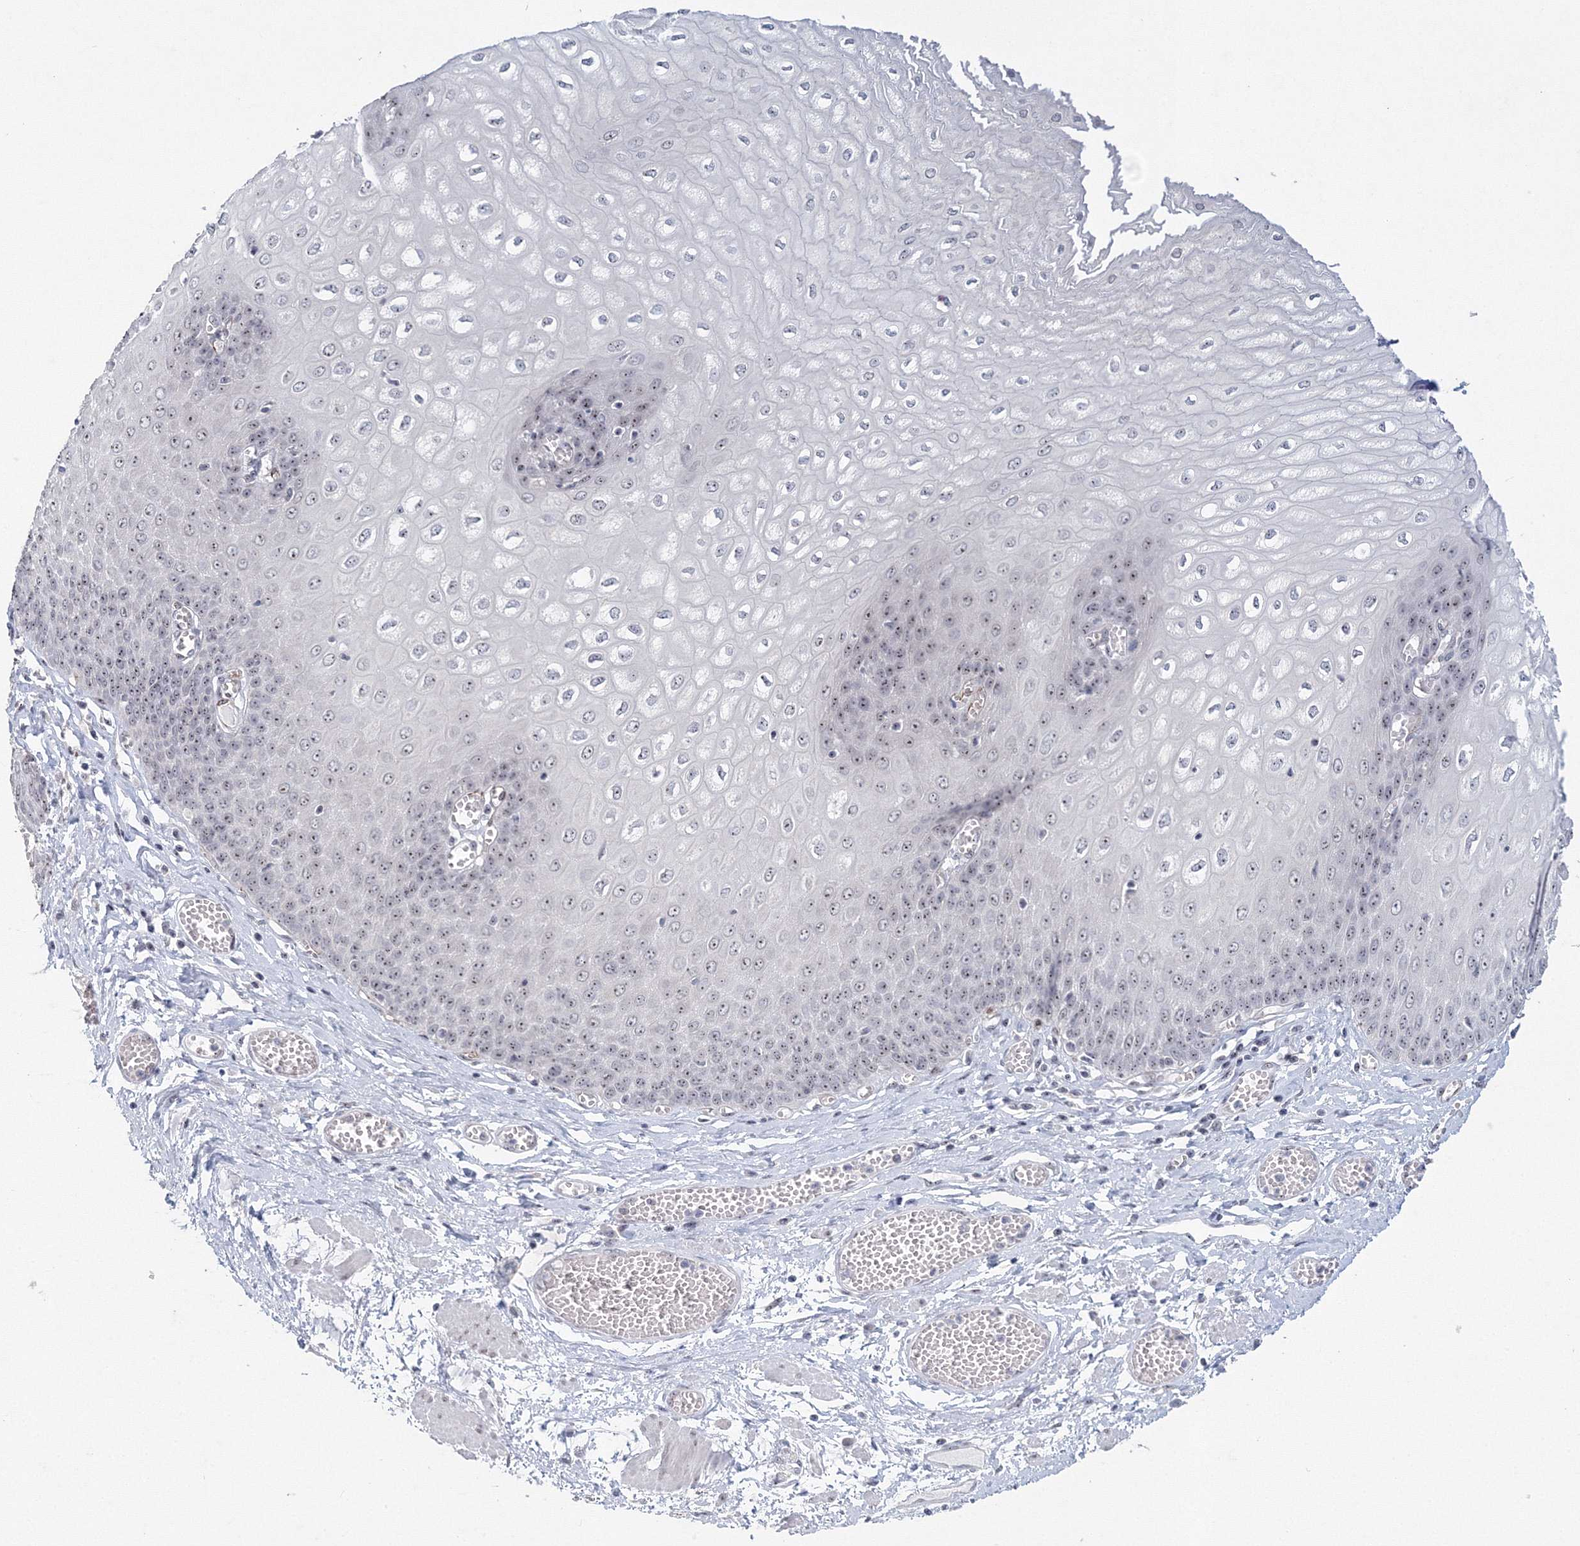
{"staining": {"intensity": "moderate", "quantity": "25%-75%", "location": "nuclear"}, "tissue": "esophagus", "cell_type": "Squamous epithelial cells", "image_type": "normal", "snomed": [{"axis": "morphology", "description": "Normal tissue, NOS"}, {"axis": "topography", "description": "Esophagus"}], "caption": "Esophagus stained with a brown dye displays moderate nuclear positive expression in about 25%-75% of squamous epithelial cells.", "gene": "SIRT7", "patient": {"sex": "male", "age": 60}}